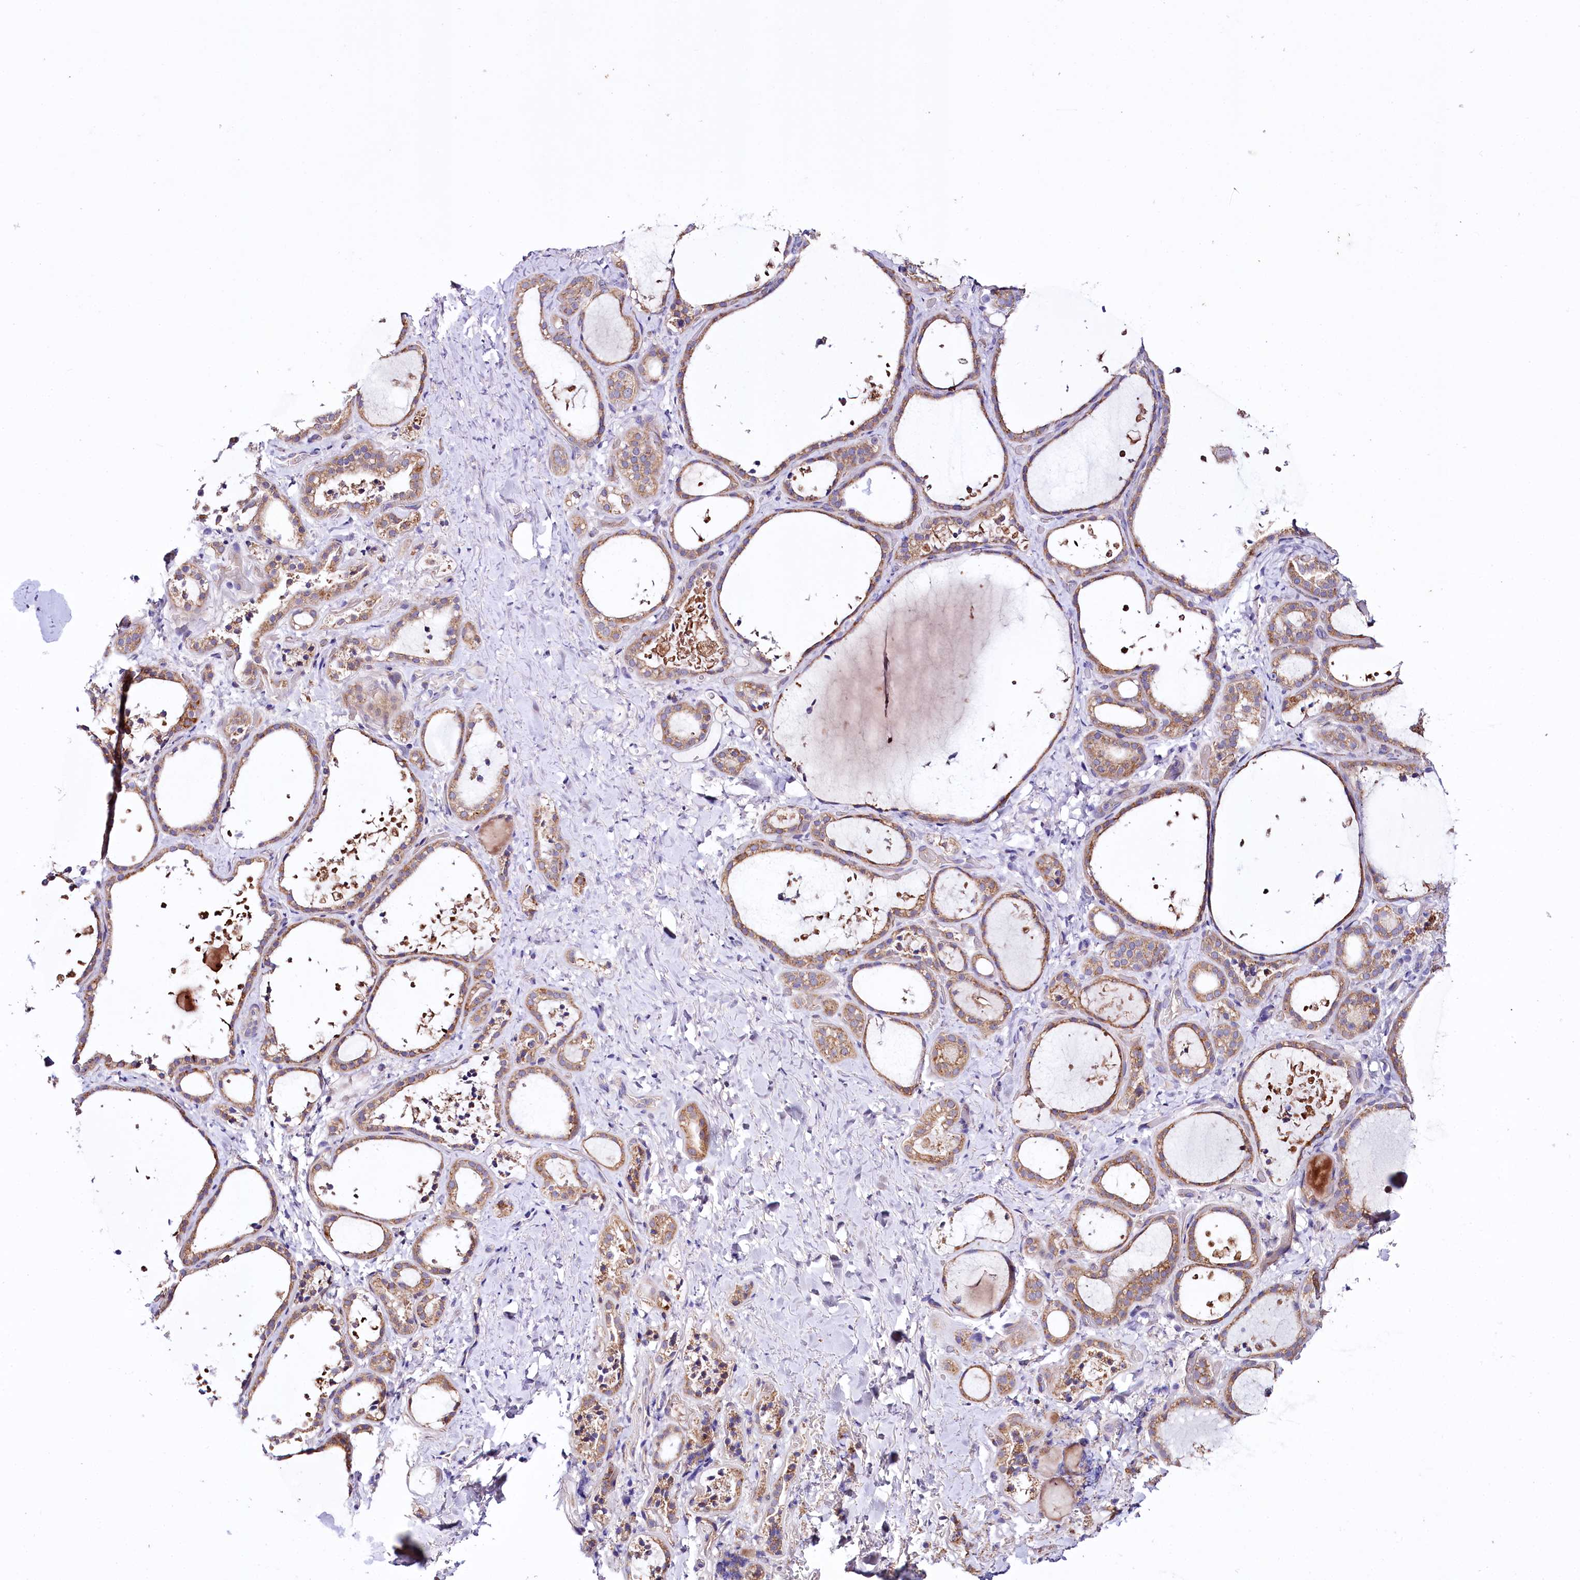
{"staining": {"intensity": "weak", "quantity": "25%-75%", "location": "cytoplasmic/membranous"}, "tissue": "thyroid gland", "cell_type": "Glandular cells", "image_type": "normal", "snomed": [{"axis": "morphology", "description": "Normal tissue, NOS"}, {"axis": "topography", "description": "Thyroid gland"}], "caption": "Brown immunohistochemical staining in benign human thyroid gland demonstrates weak cytoplasmic/membranous staining in approximately 25%-75% of glandular cells. The staining is performed using DAB (3,3'-diaminobenzidine) brown chromogen to label protein expression. The nuclei are counter-stained blue using hematoxylin.", "gene": "ZNF45", "patient": {"sex": "female", "age": 44}}